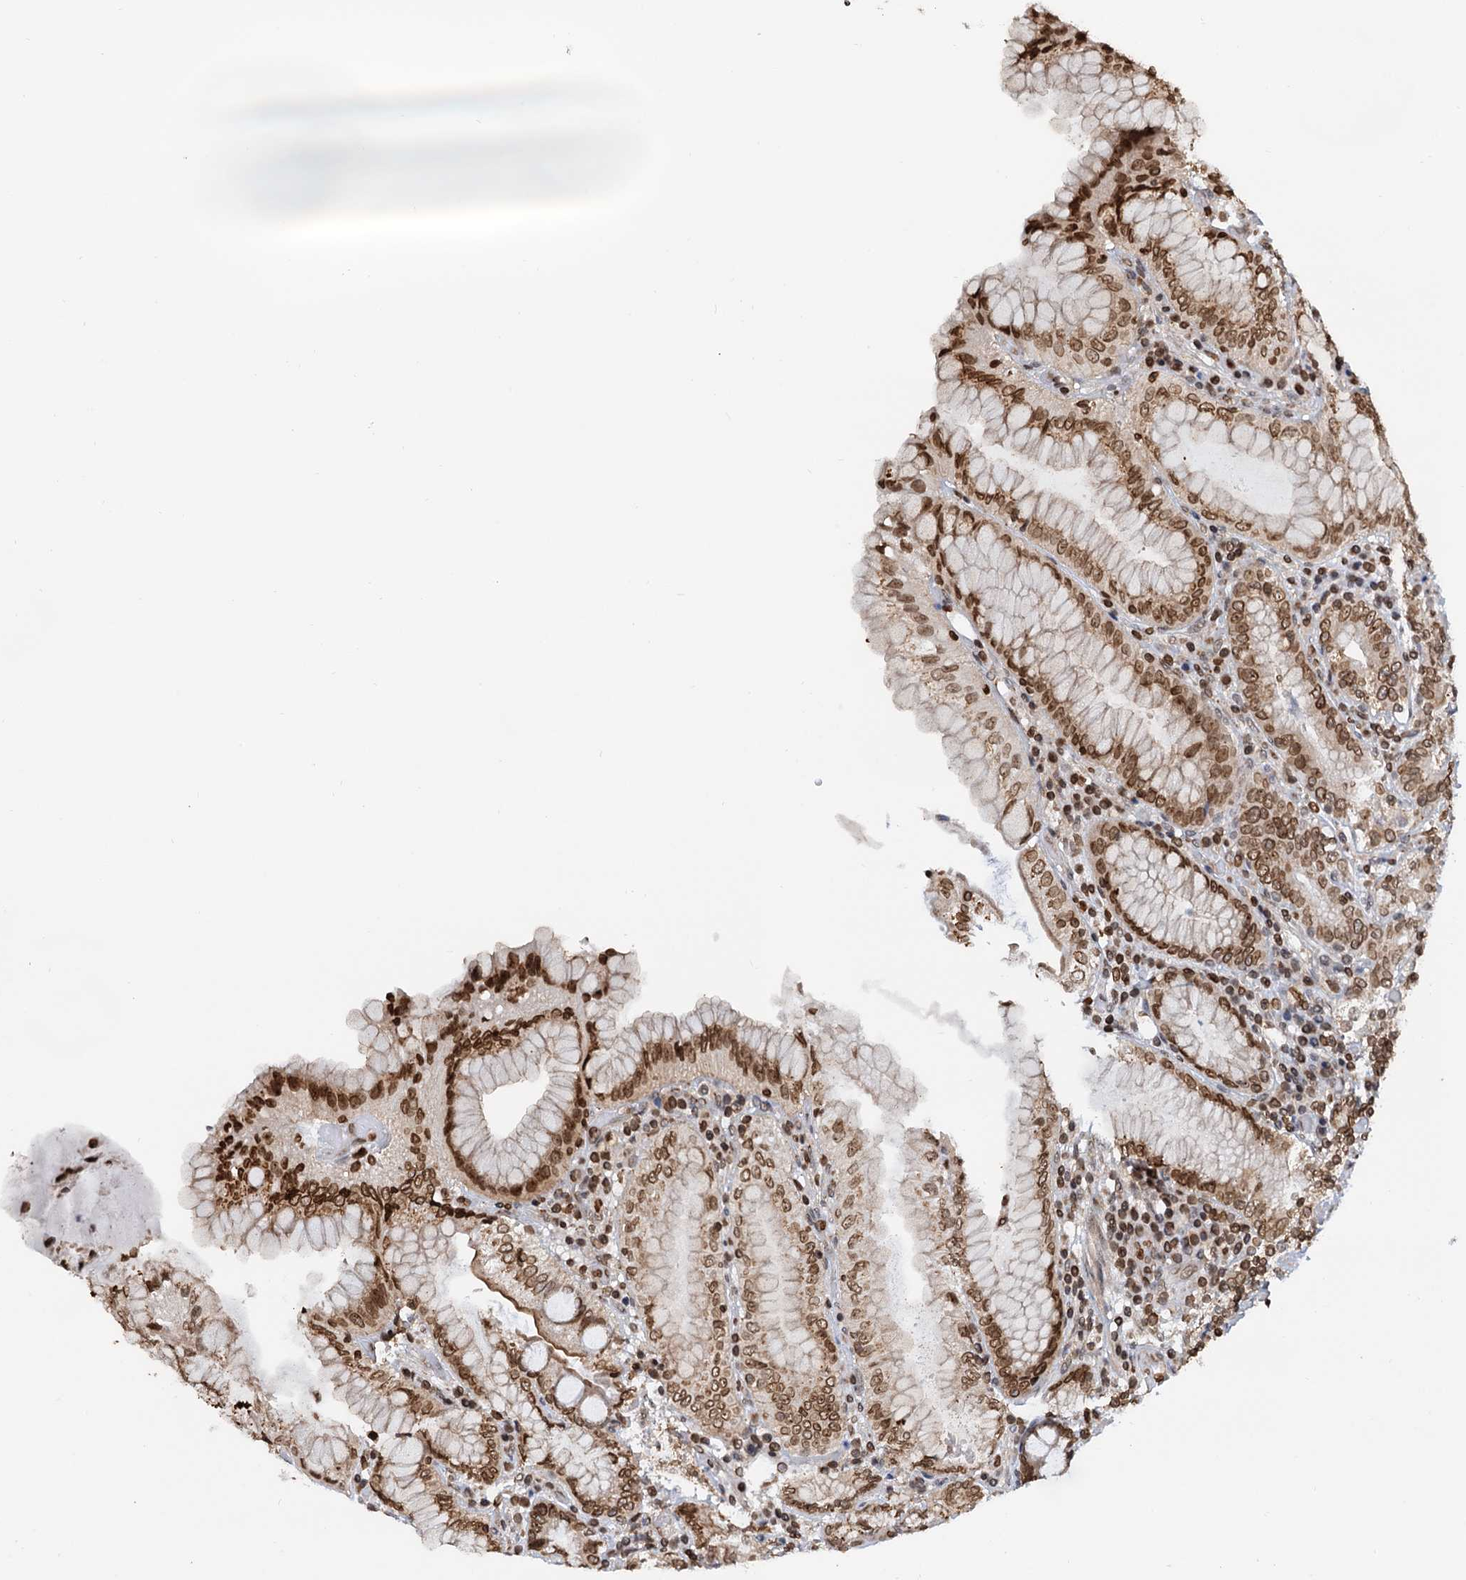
{"staining": {"intensity": "strong", "quantity": "25%-75%", "location": "cytoplasmic/membranous,nuclear"}, "tissue": "stomach", "cell_type": "Glandular cells", "image_type": "normal", "snomed": [{"axis": "morphology", "description": "Normal tissue, NOS"}, {"axis": "topography", "description": "Stomach, upper"}, {"axis": "topography", "description": "Stomach, lower"}], "caption": "The photomicrograph displays staining of benign stomach, revealing strong cytoplasmic/membranous,nuclear protein staining (brown color) within glandular cells.", "gene": "ZC3H13", "patient": {"sex": "female", "age": 76}}